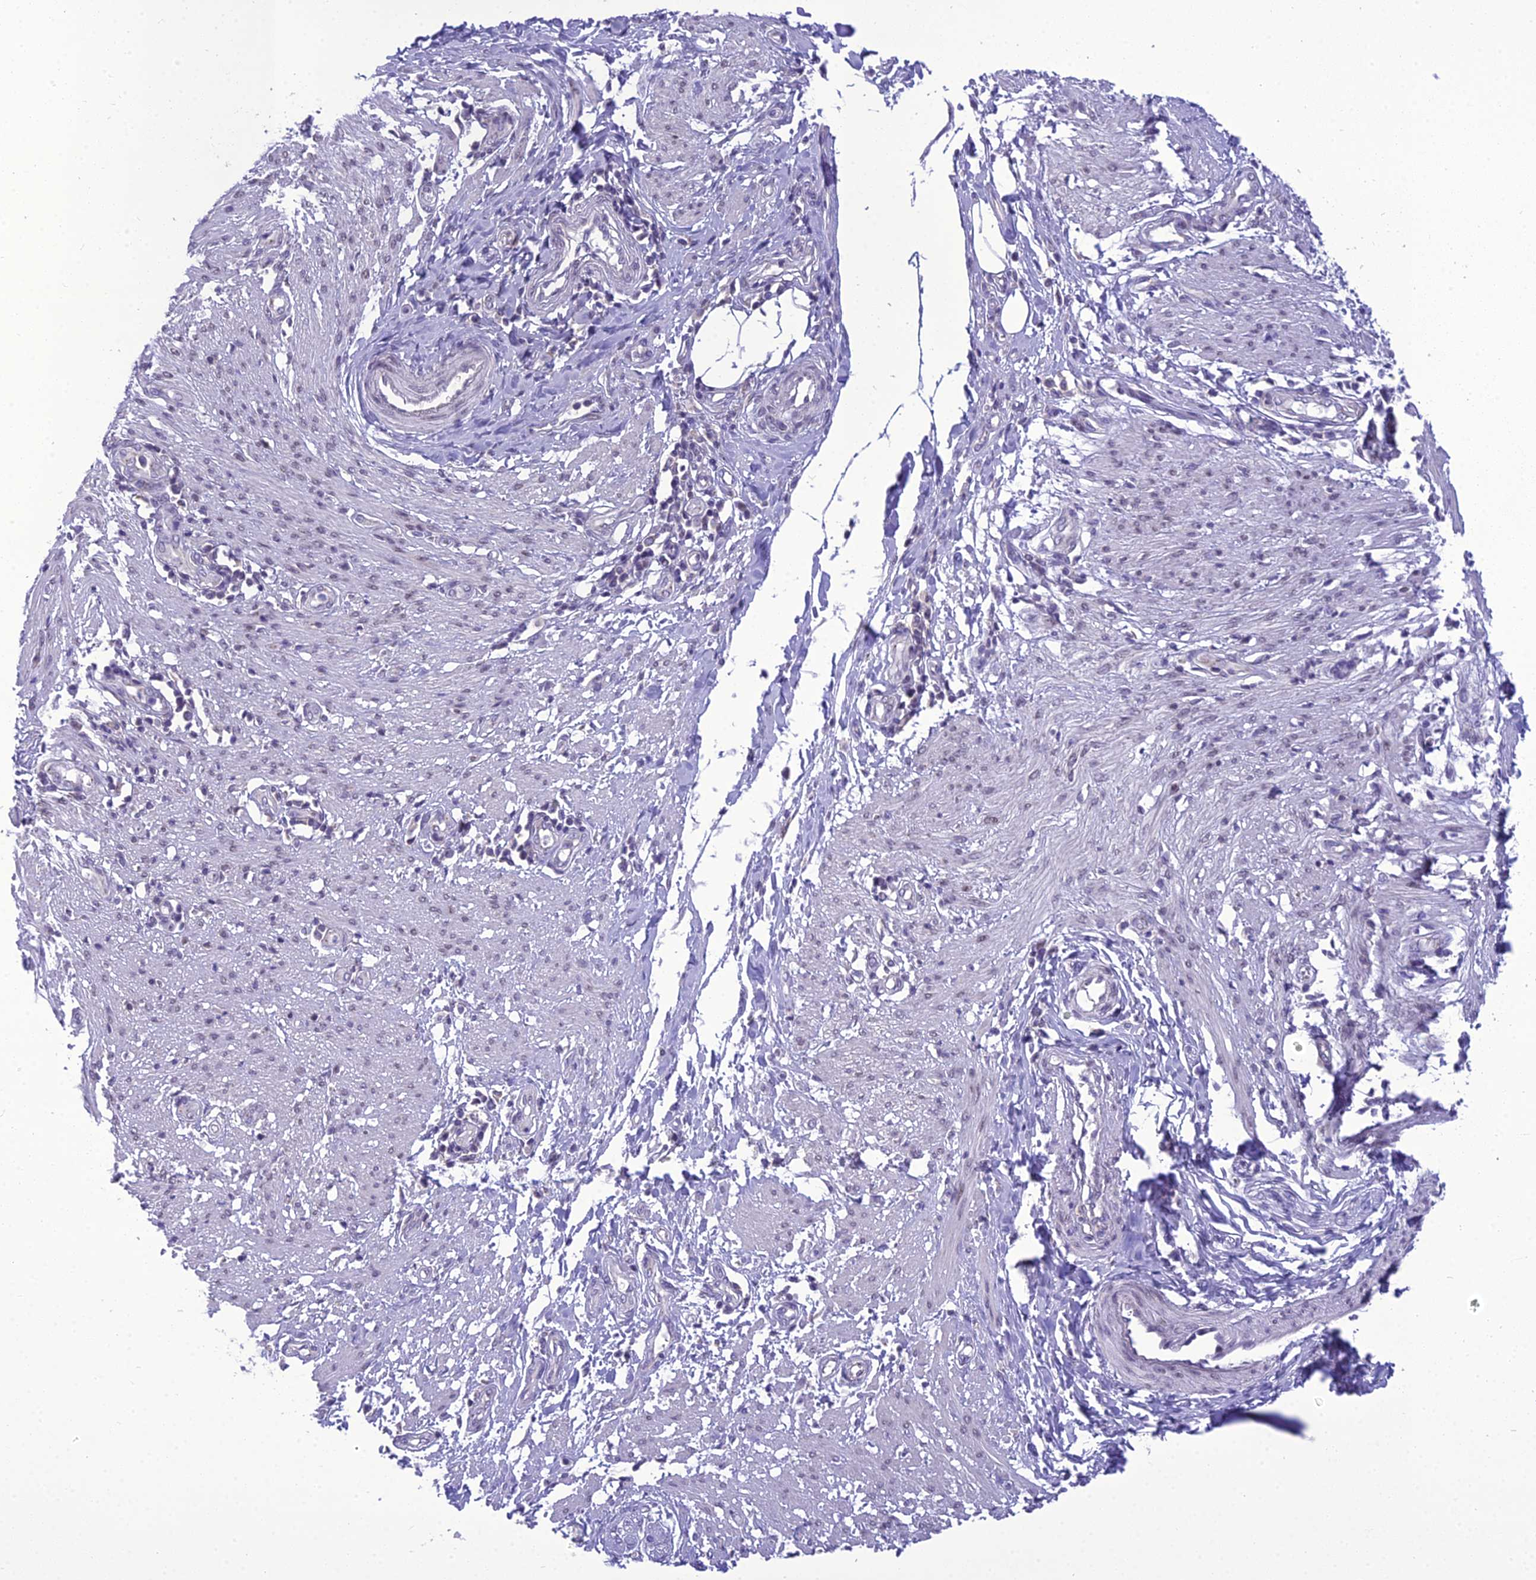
{"staining": {"intensity": "negative", "quantity": "none", "location": "none"}, "tissue": "smooth muscle", "cell_type": "Smooth muscle cells", "image_type": "normal", "snomed": [{"axis": "morphology", "description": "Normal tissue, NOS"}, {"axis": "morphology", "description": "Adenocarcinoma, NOS"}, {"axis": "topography", "description": "Colon"}, {"axis": "topography", "description": "Peripheral nerve tissue"}], "caption": "Smooth muscle cells are negative for protein expression in unremarkable human smooth muscle. (DAB (3,3'-diaminobenzidine) immunohistochemistry with hematoxylin counter stain).", "gene": "B9D2", "patient": {"sex": "male", "age": 14}}